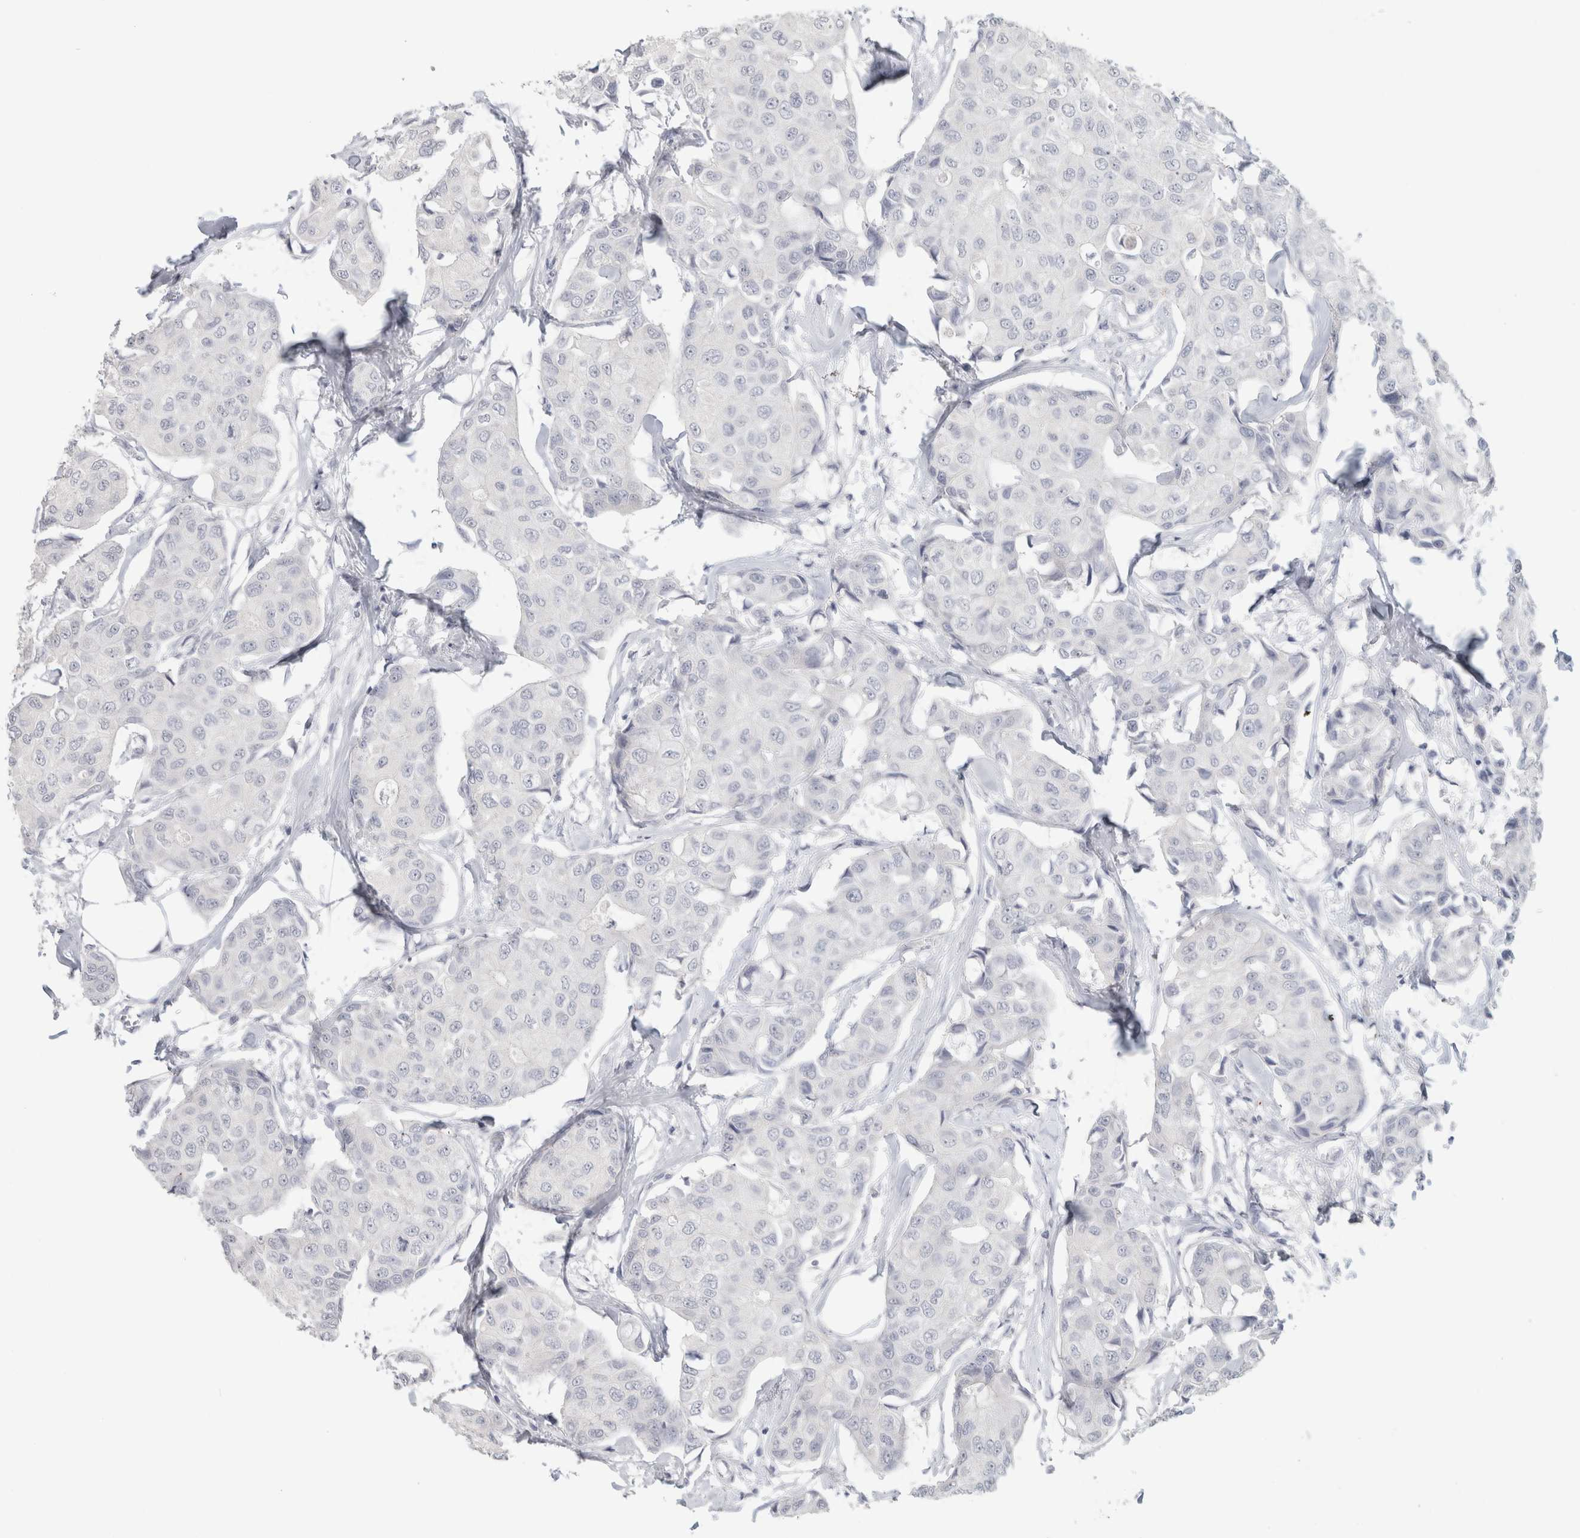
{"staining": {"intensity": "negative", "quantity": "none", "location": "none"}, "tissue": "breast cancer", "cell_type": "Tumor cells", "image_type": "cancer", "snomed": [{"axis": "morphology", "description": "Duct carcinoma"}, {"axis": "topography", "description": "Breast"}], "caption": "High power microscopy histopathology image of an IHC photomicrograph of breast cancer (invasive ductal carcinoma), revealing no significant staining in tumor cells.", "gene": "SLC6A1", "patient": {"sex": "female", "age": 80}}